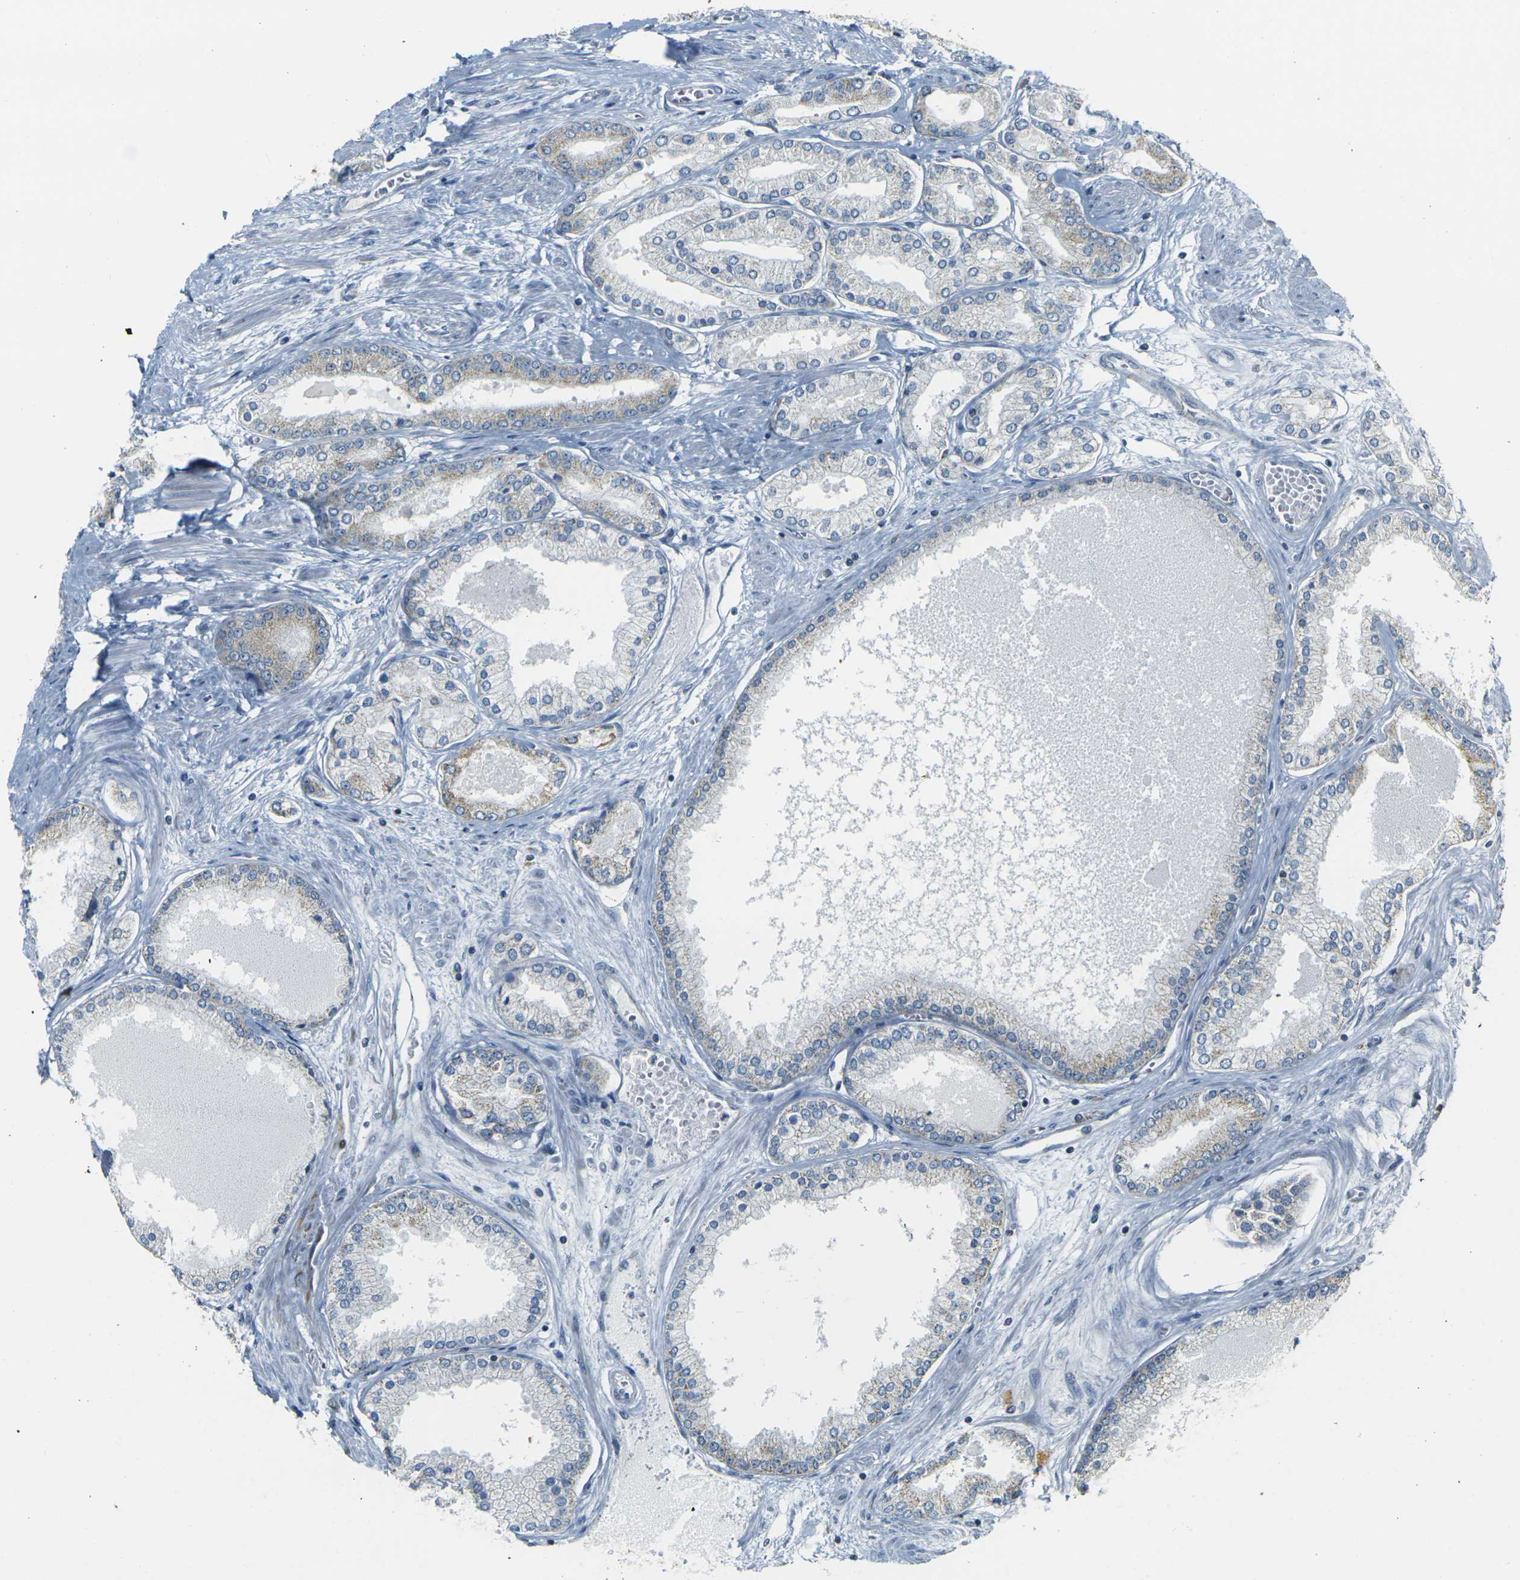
{"staining": {"intensity": "weak", "quantity": "<25%", "location": "cytoplasmic/membranous"}, "tissue": "prostate cancer", "cell_type": "Tumor cells", "image_type": "cancer", "snomed": [{"axis": "morphology", "description": "Adenocarcinoma, High grade"}, {"axis": "topography", "description": "Prostate"}], "caption": "A high-resolution image shows immunohistochemistry (IHC) staining of prostate cancer (adenocarcinoma (high-grade)), which exhibits no significant expression in tumor cells.", "gene": "PARD6B", "patient": {"sex": "male", "age": 59}}